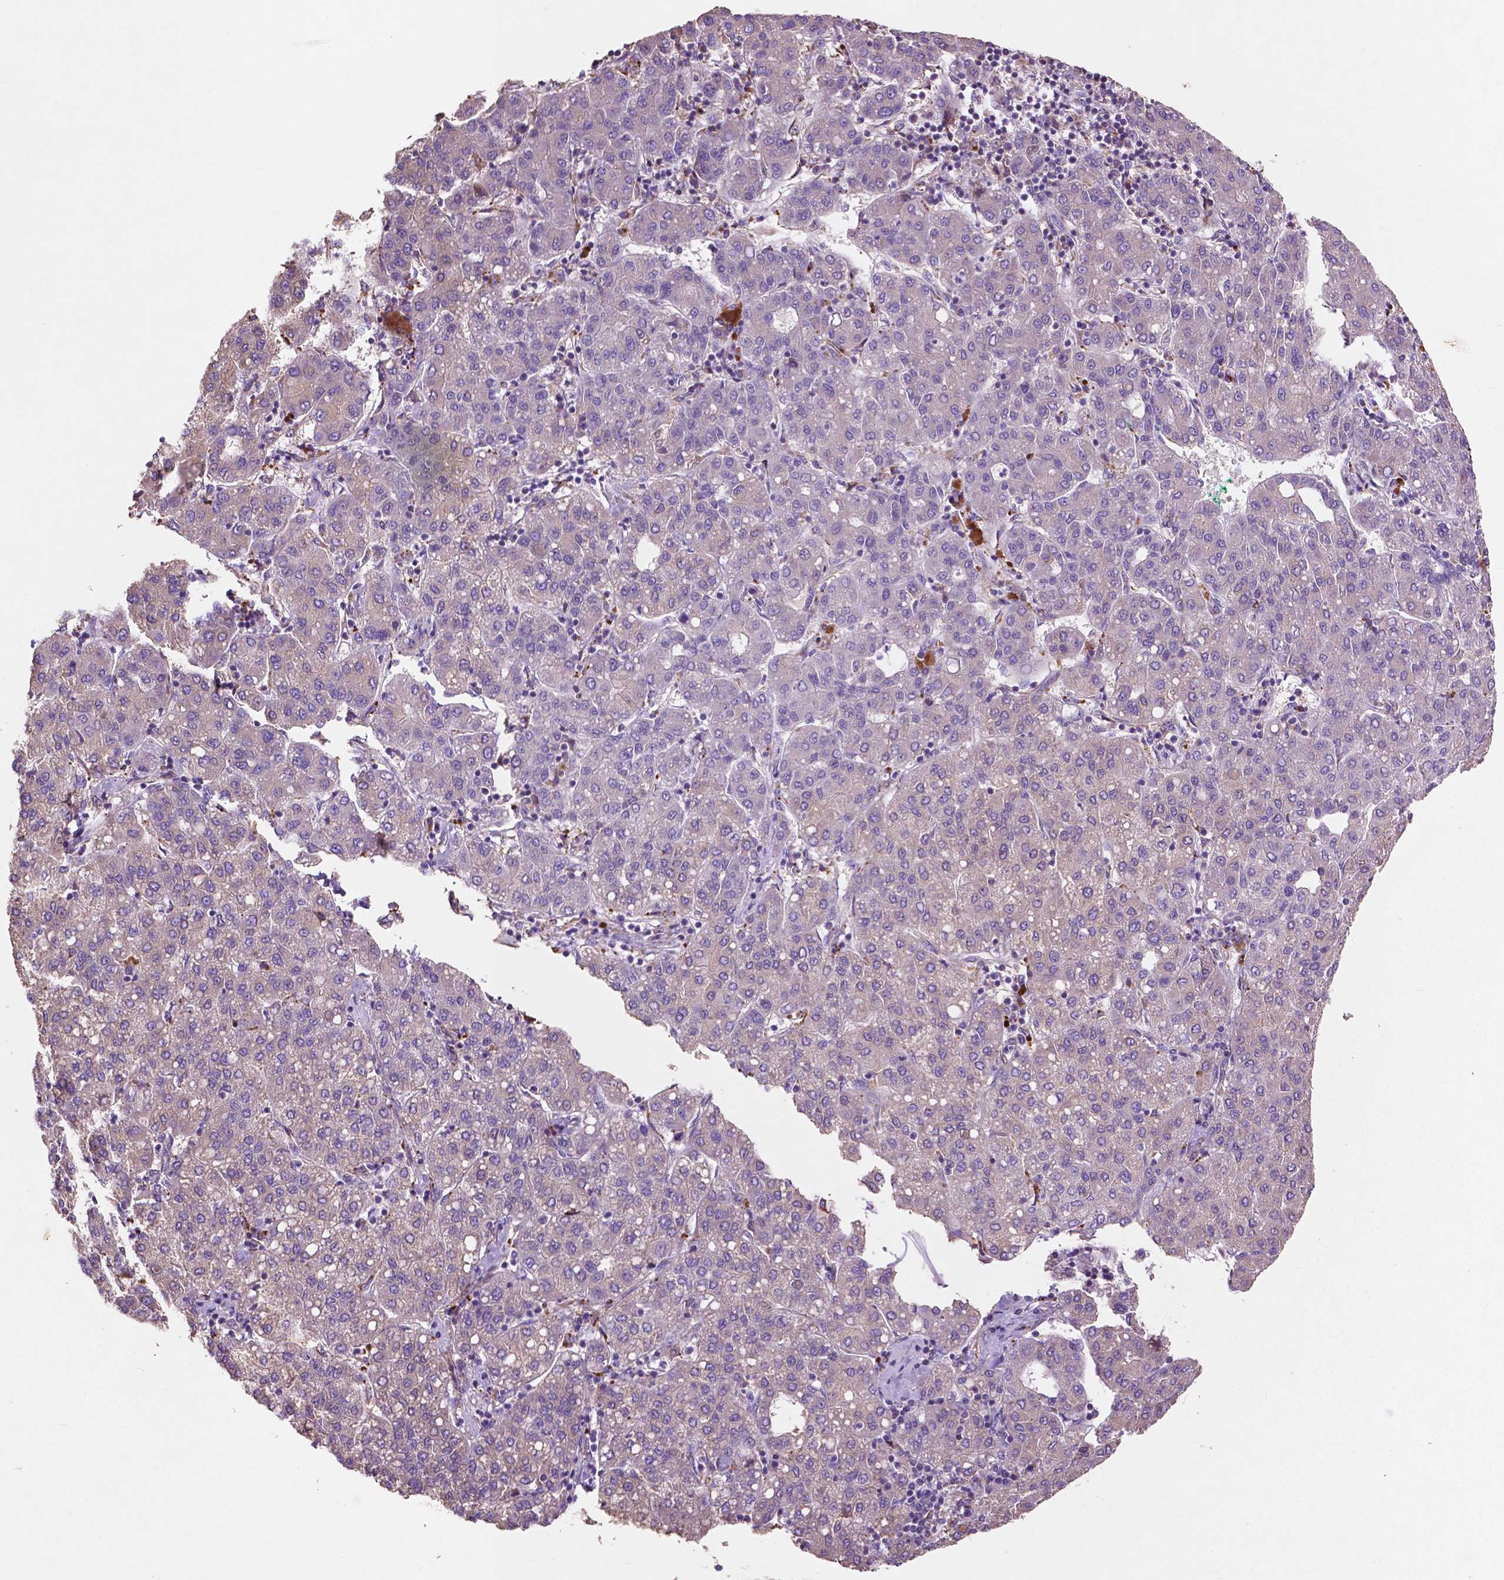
{"staining": {"intensity": "negative", "quantity": "none", "location": "none"}, "tissue": "liver cancer", "cell_type": "Tumor cells", "image_type": "cancer", "snomed": [{"axis": "morphology", "description": "Carcinoma, Hepatocellular, NOS"}, {"axis": "topography", "description": "Liver"}], "caption": "DAB (3,3'-diaminobenzidine) immunohistochemical staining of liver hepatocellular carcinoma exhibits no significant staining in tumor cells.", "gene": "MBTPS1", "patient": {"sex": "male", "age": 65}}